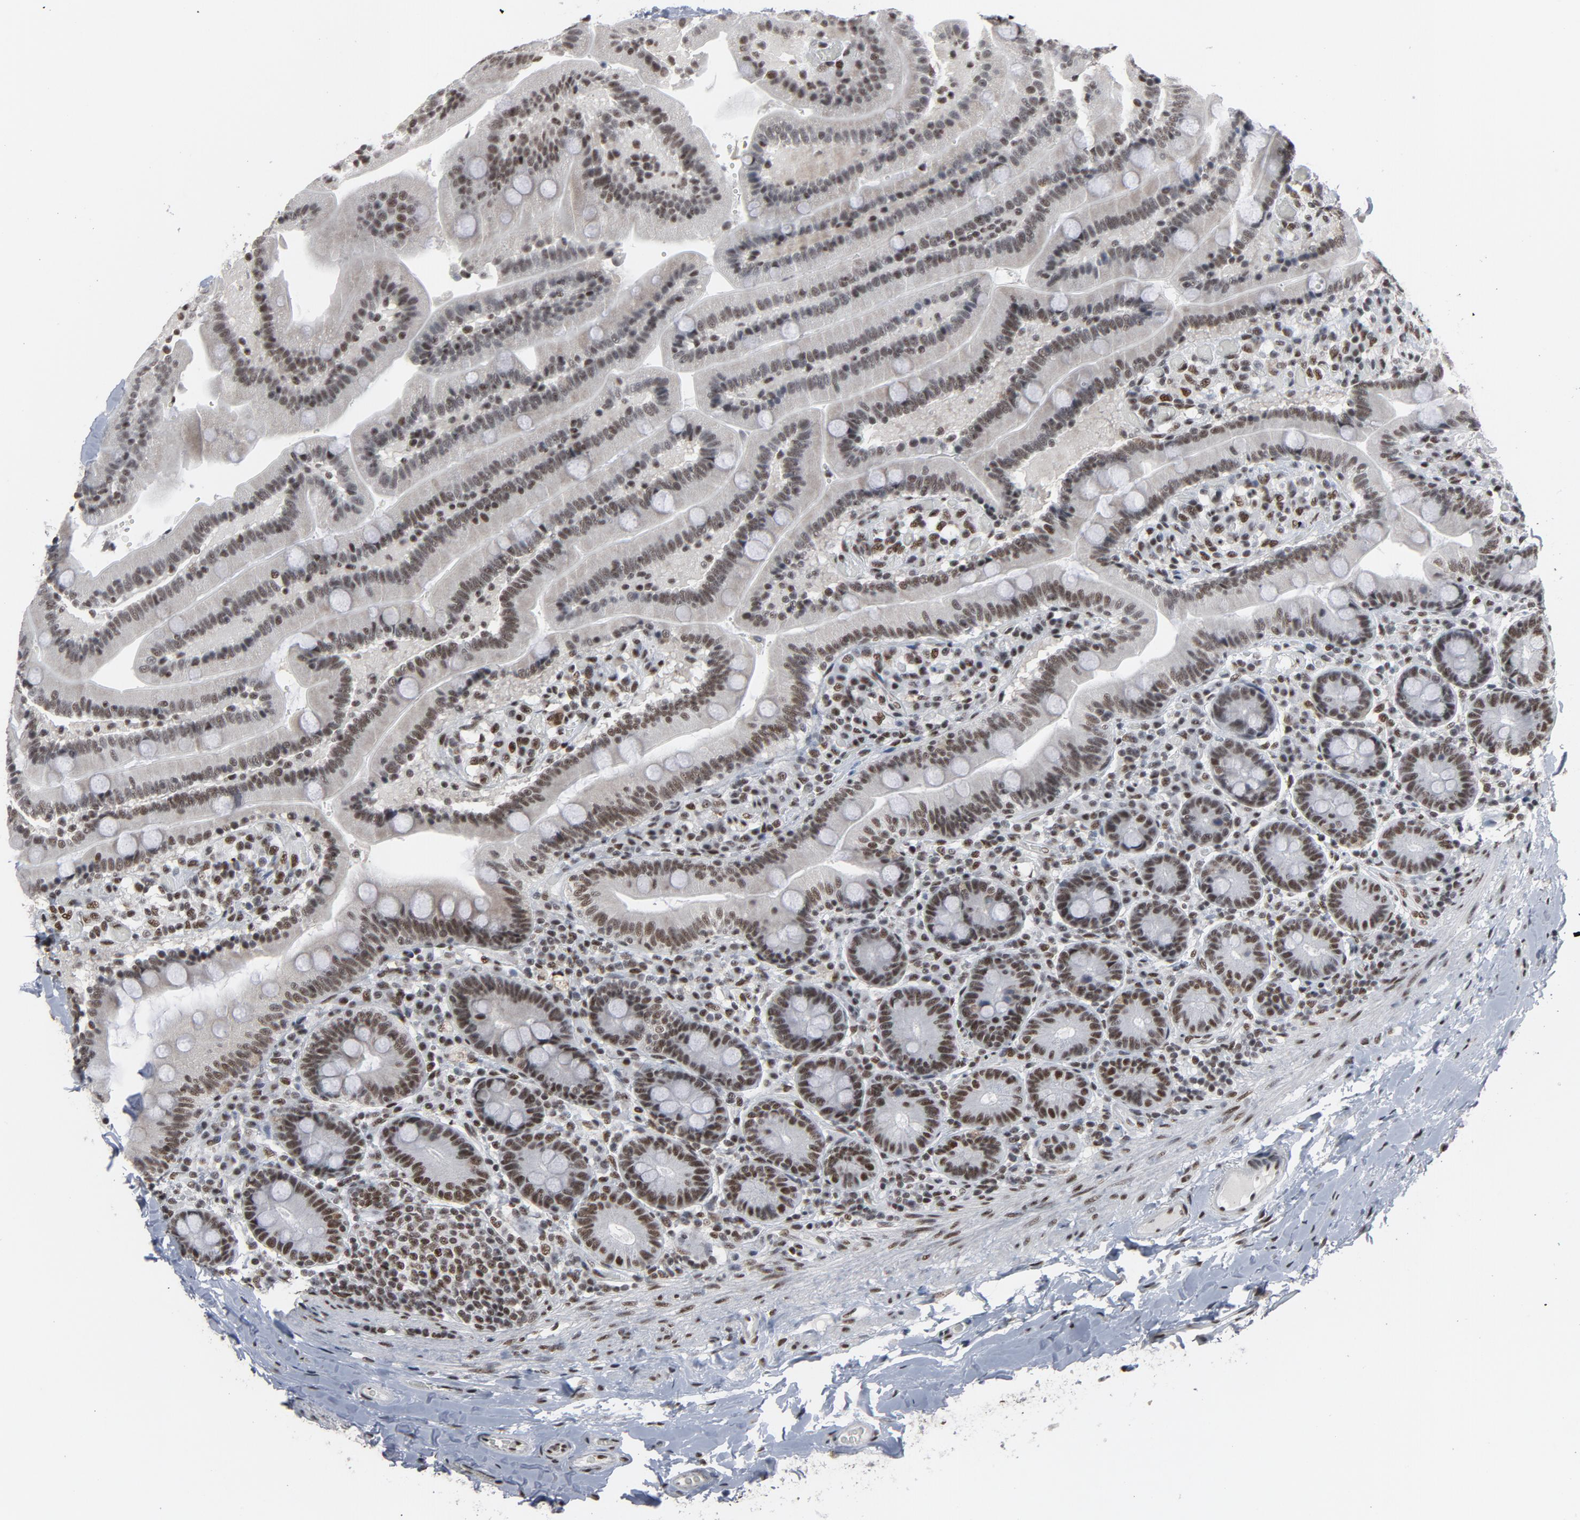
{"staining": {"intensity": "moderate", "quantity": ">75%", "location": "nuclear"}, "tissue": "duodenum", "cell_type": "Glandular cells", "image_type": "normal", "snomed": [{"axis": "morphology", "description": "Normal tissue, NOS"}, {"axis": "topography", "description": "Duodenum"}], "caption": "IHC (DAB (3,3'-diaminobenzidine)) staining of normal duodenum demonstrates moderate nuclear protein expression in about >75% of glandular cells.", "gene": "MRE11", "patient": {"sex": "male", "age": 66}}